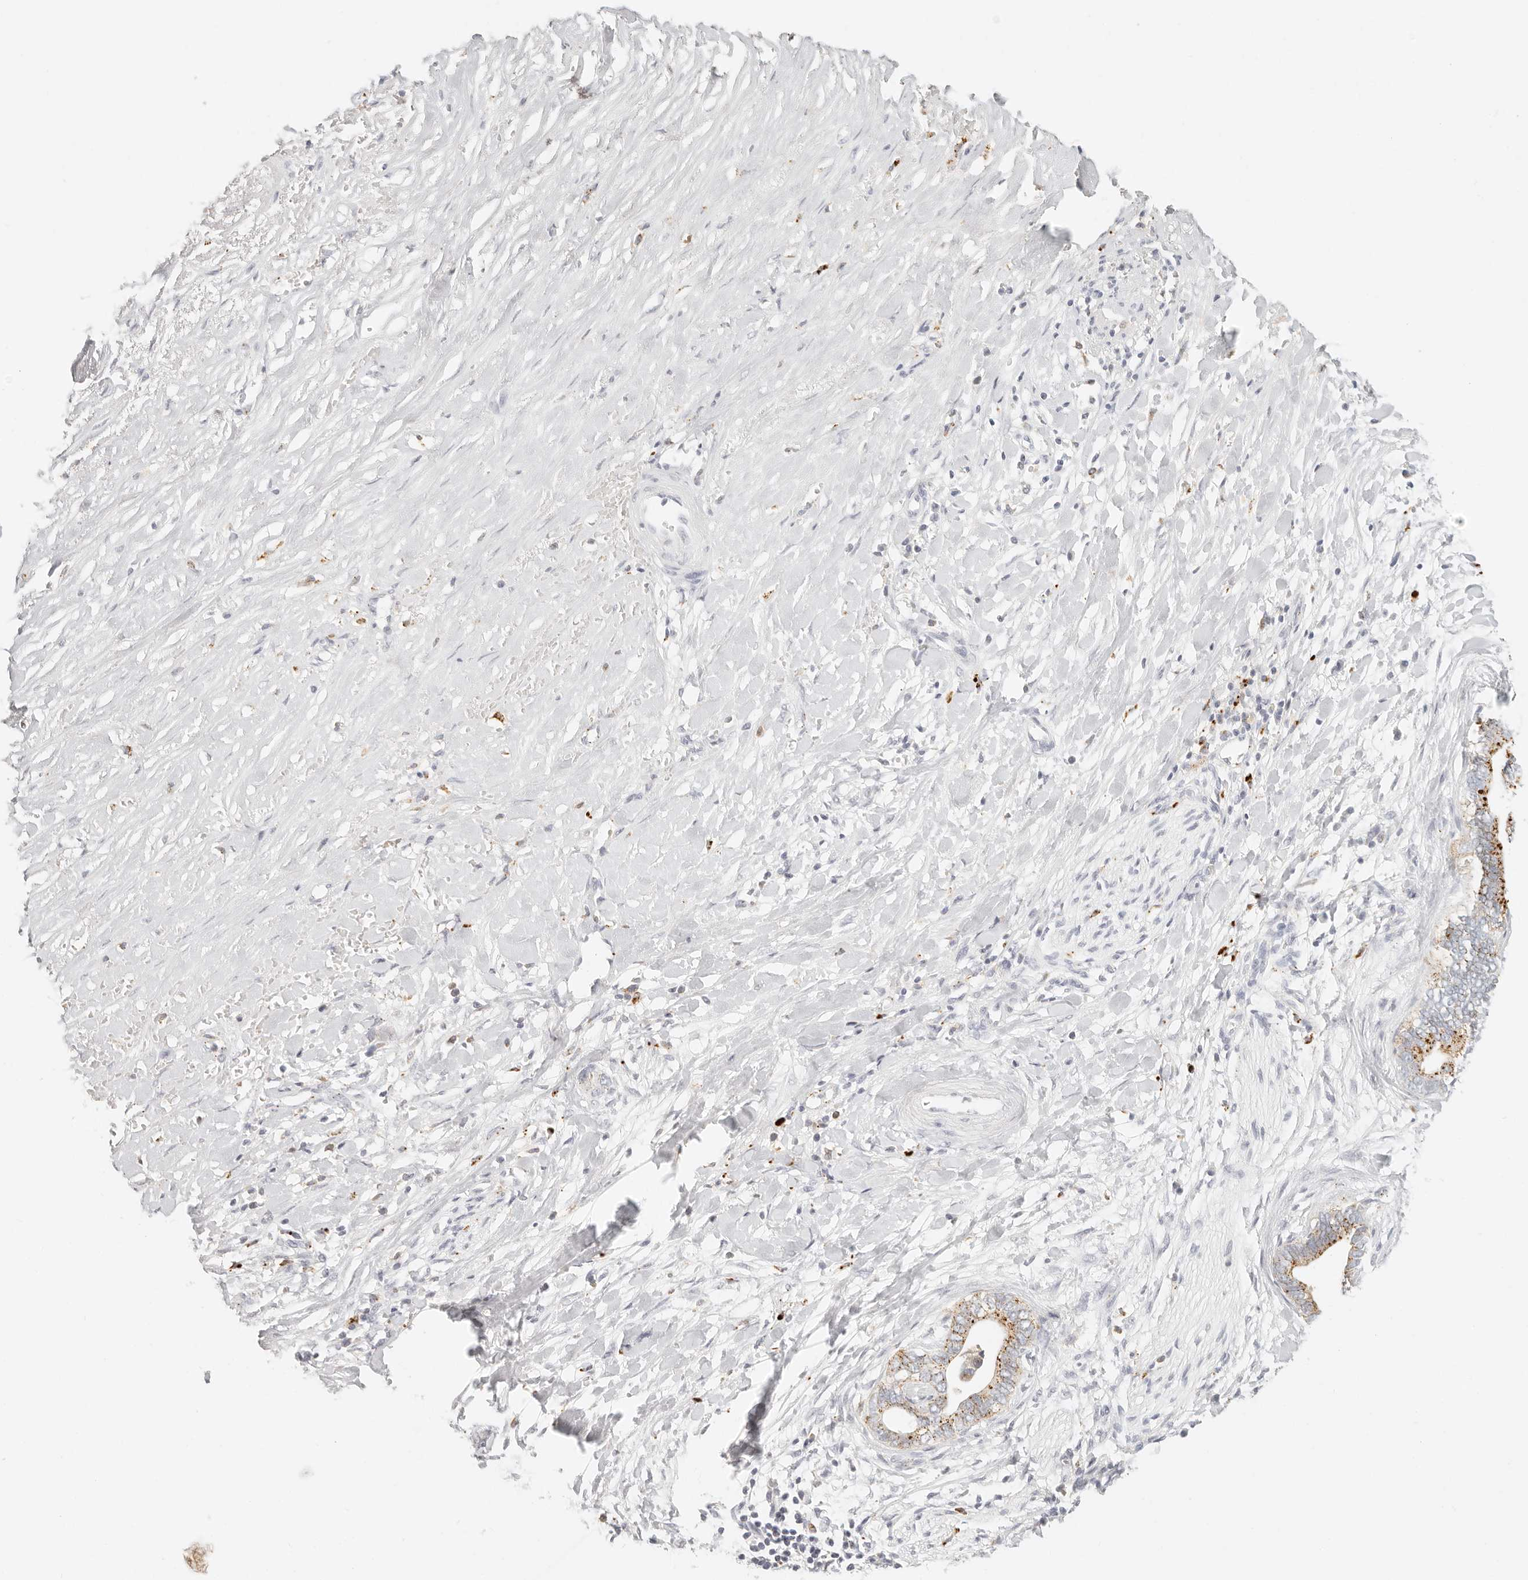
{"staining": {"intensity": "moderate", "quantity": "<25%", "location": "cytoplasmic/membranous"}, "tissue": "liver cancer", "cell_type": "Tumor cells", "image_type": "cancer", "snomed": [{"axis": "morphology", "description": "Cholangiocarcinoma"}, {"axis": "topography", "description": "Liver"}], "caption": "Tumor cells demonstrate moderate cytoplasmic/membranous positivity in about <25% of cells in cholangiocarcinoma (liver).", "gene": "RNASET2", "patient": {"sex": "female", "age": 79}}